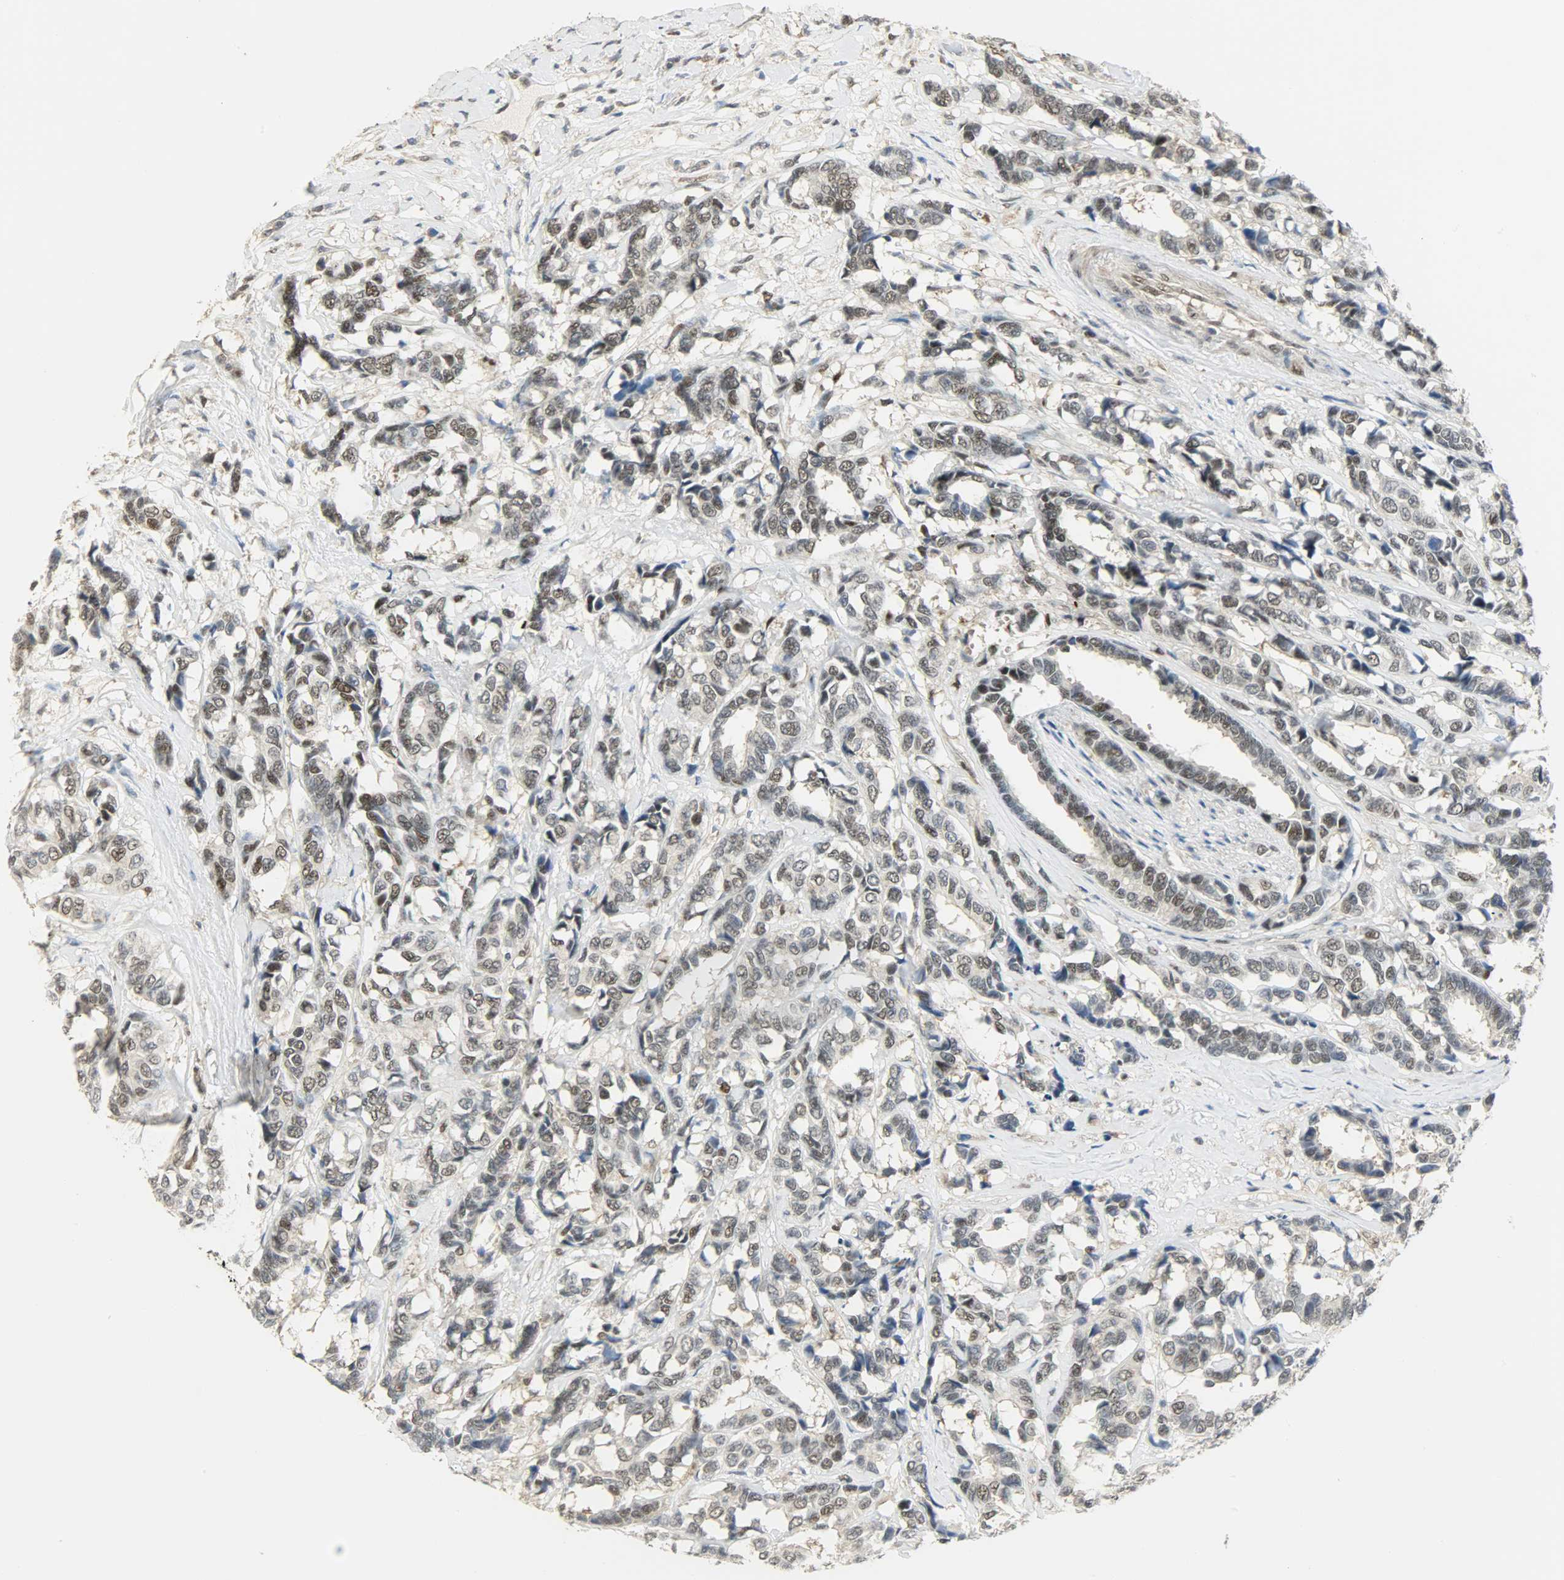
{"staining": {"intensity": "moderate", "quantity": ">75%", "location": "nuclear"}, "tissue": "breast cancer", "cell_type": "Tumor cells", "image_type": "cancer", "snomed": [{"axis": "morphology", "description": "Duct carcinoma"}, {"axis": "topography", "description": "Breast"}], "caption": "Infiltrating ductal carcinoma (breast) tissue reveals moderate nuclear positivity in approximately >75% of tumor cells", "gene": "NPEPL1", "patient": {"sex": "female", "age": 87}}